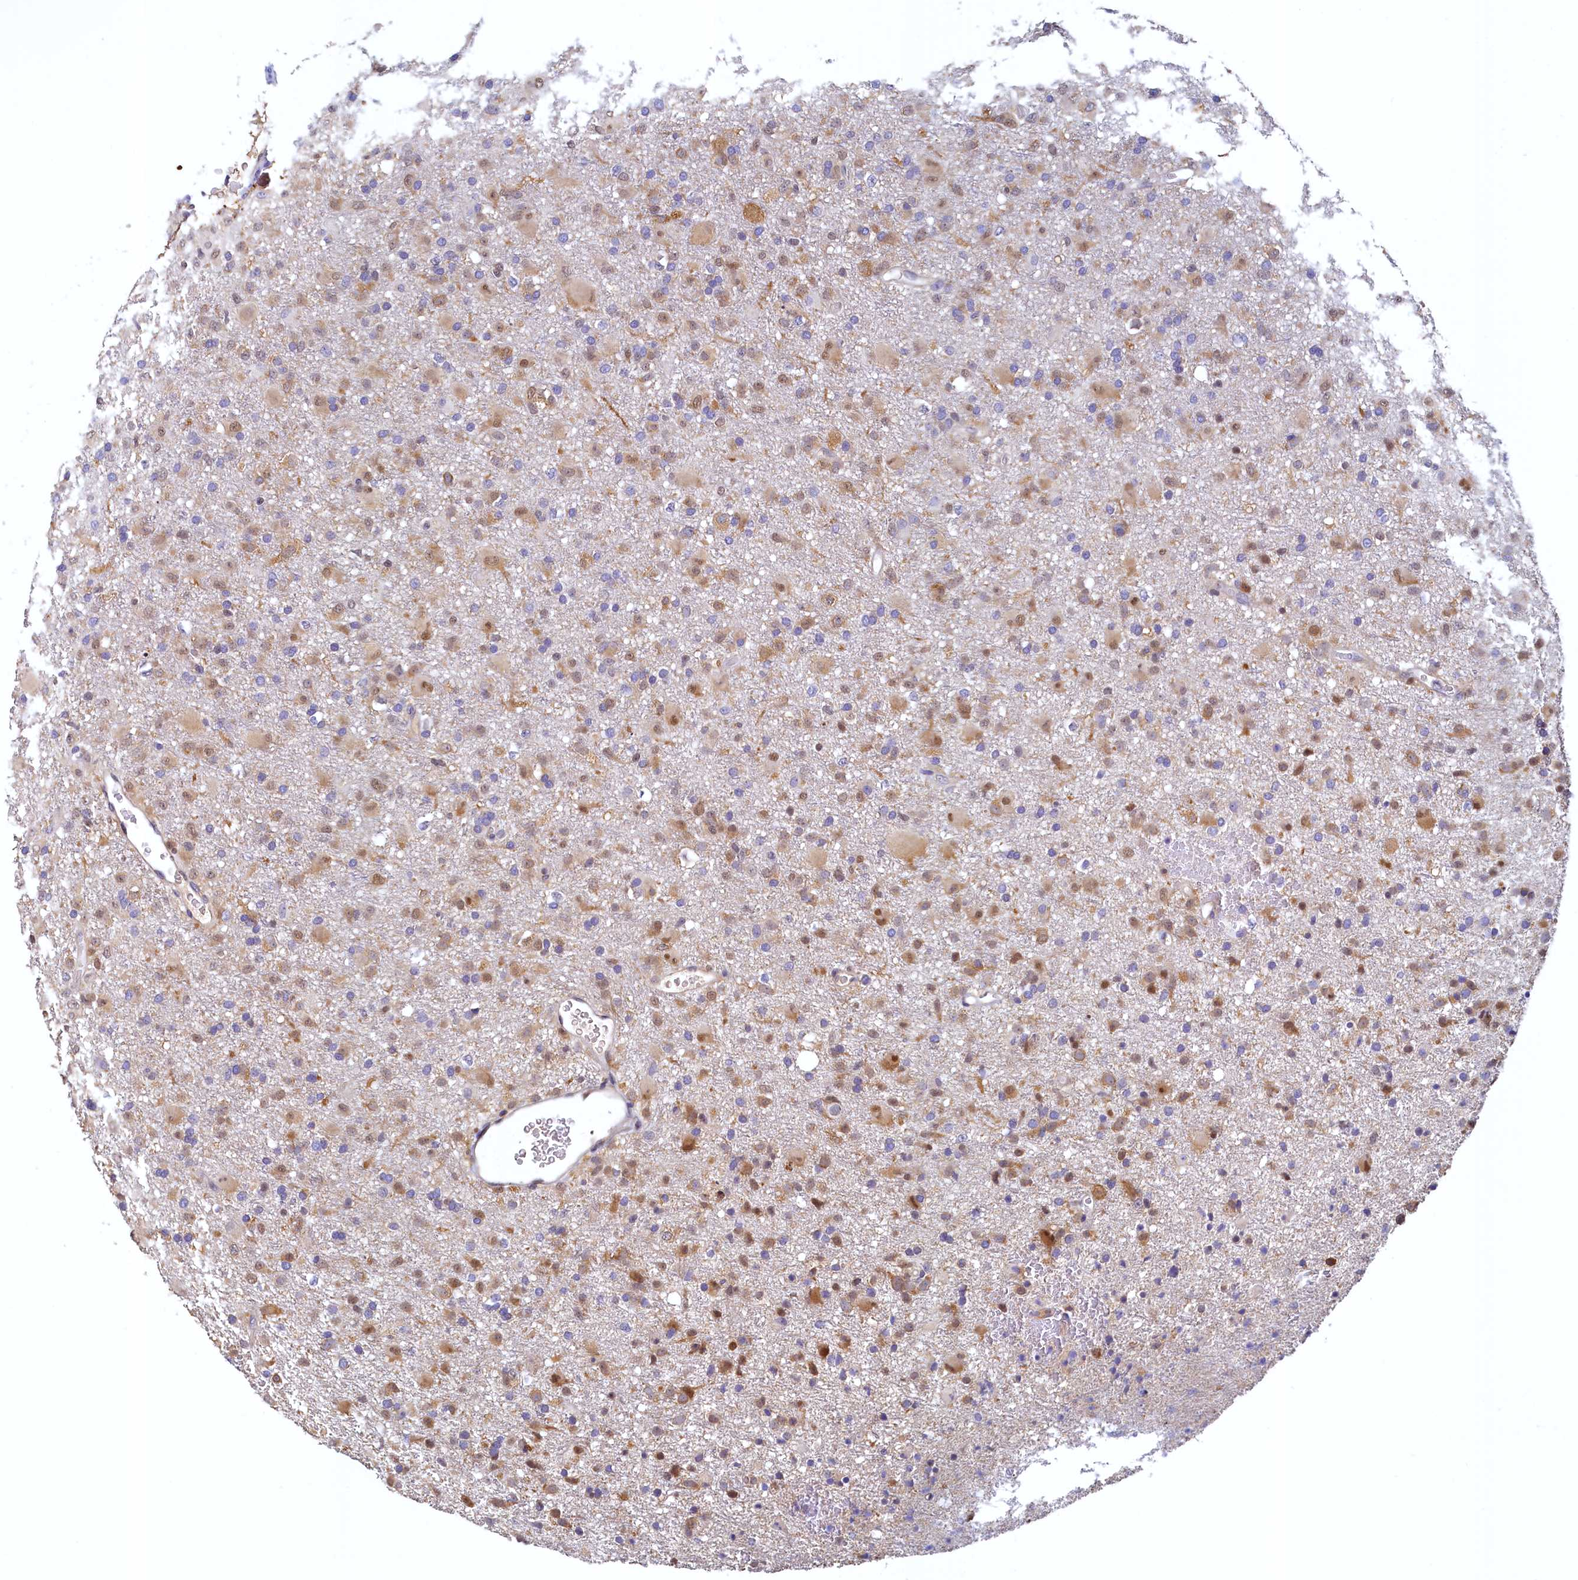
{"staining": {"intensity": "moderate", "quantity": "25%-75%", "location": "cytoplasmic/membranous,nuclear"}, "tissue": "glioma", "cell_type": "Tumor cells", "image_type": "cancer", "snomed": [{"axis": "morphology", "description": "Glioma, malignant, Low grade"}, {"axis": "topography", "description": "Brain"}], "caption": "IHC histopathology image of neoplastic tissue: low-grade glioma (malignant) stained using immunohistochemistry shows medium levels of moderate protein expression localized specifically in the cytoplasmic/membranous and nuclear of tumor cells, appearing as a cytoplasmic/membranous and nuclear brown color.", "gene": "PAAF1", "patient": {"sex": "male", "age": 65}}